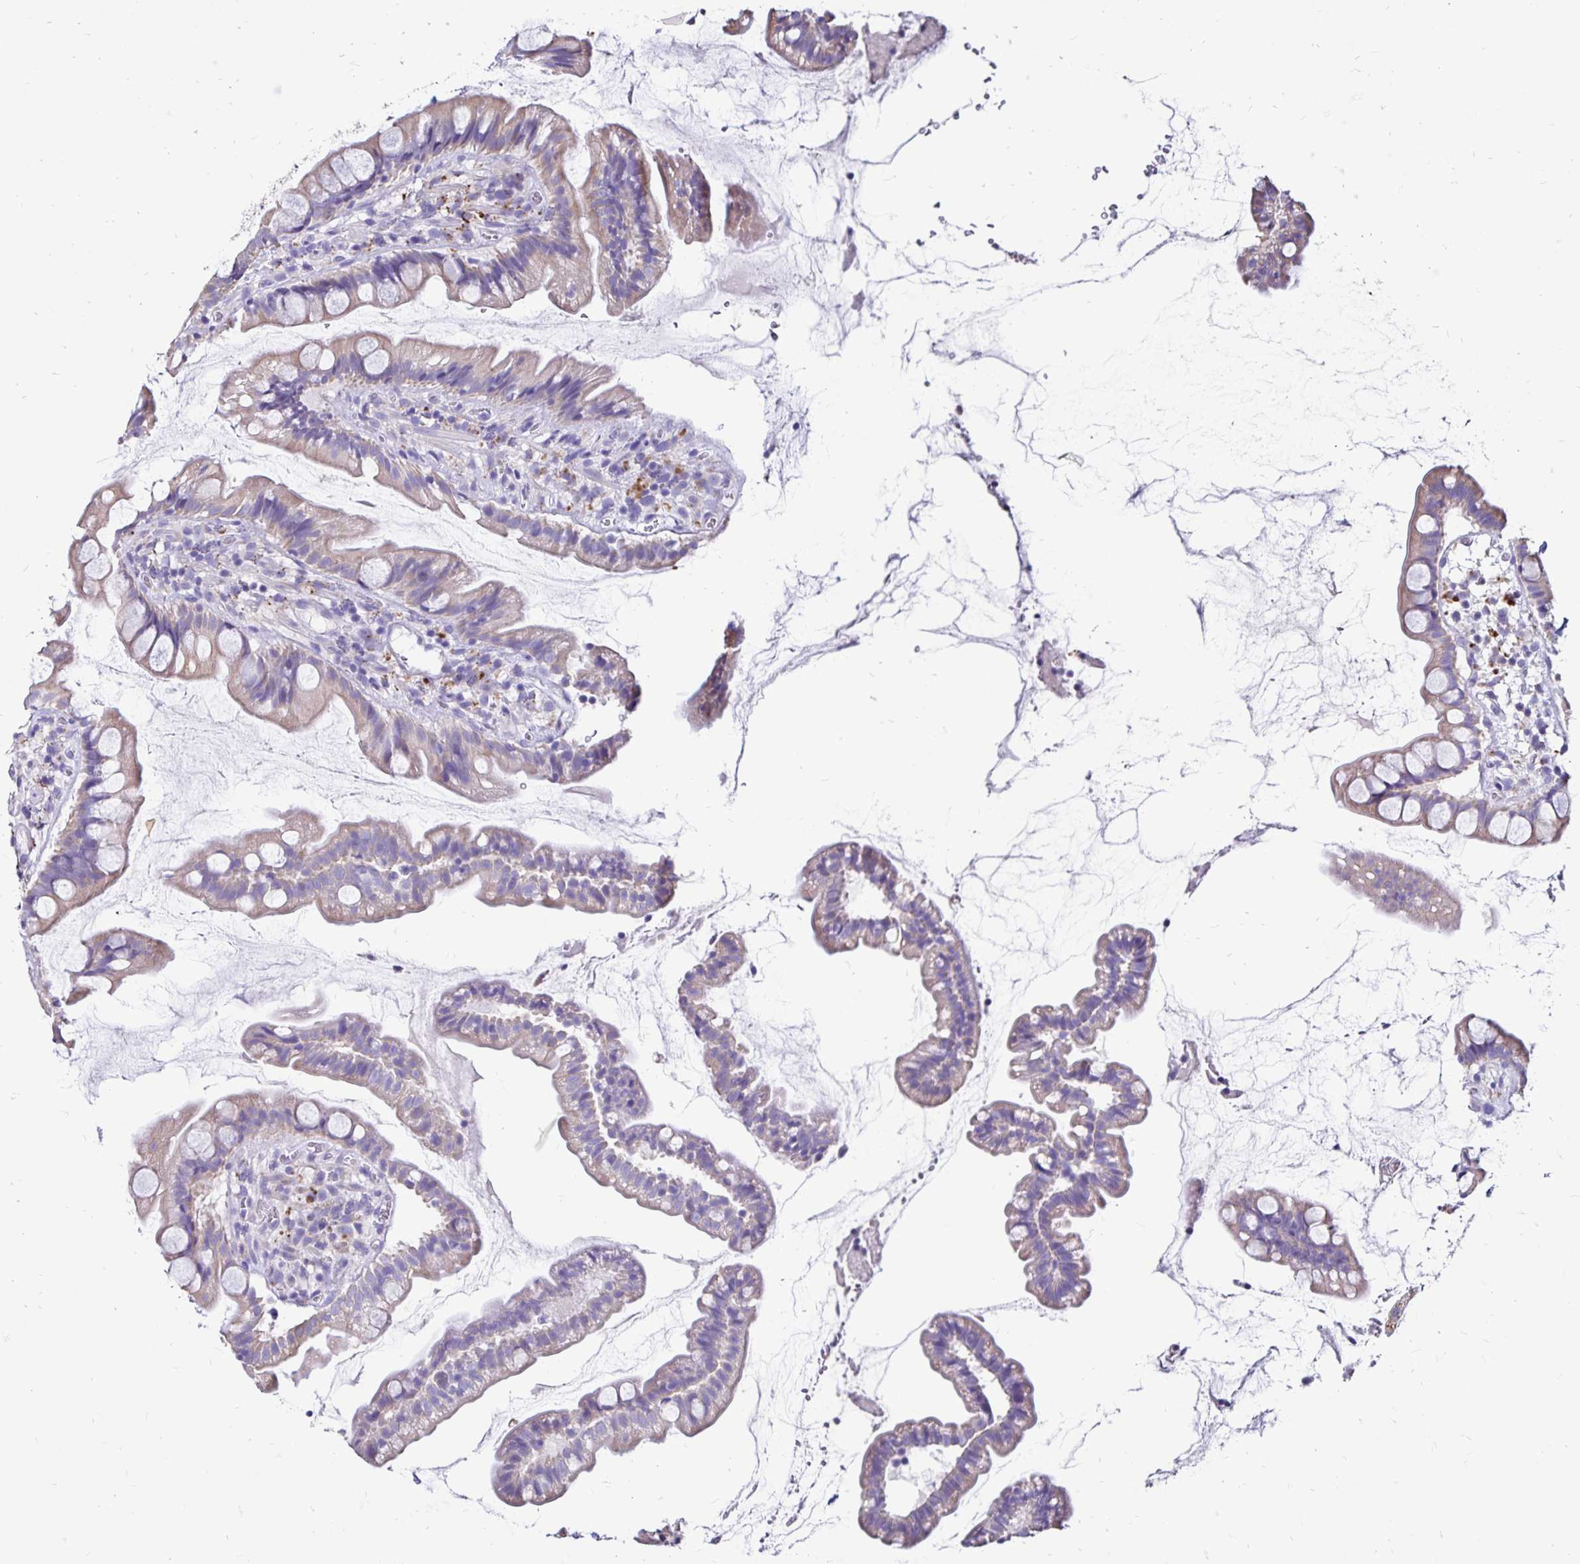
{"staining": {"intensity": "weak", "quantity": "<25%", "location": "cytoplasmic/membranous"}, "tissue": "small intestine", "cell_type": "Glandular cells", "image_type": "normal", "snomed": [{"axis": "morphology", "description": "Normal tissue, NOS"}, {"axis": "topography", "description": "Small intestine"}], "caption": "Immunohistochemistry (IHC) histopathology image of benign human small intestine stained for a protein (brown), which displays no expression in glandular cells. (Immunohistochemistry, brightfield microscopy, high magnification).", "gene": "EVPL", "patient": {"sex": "male", "age": 70}}